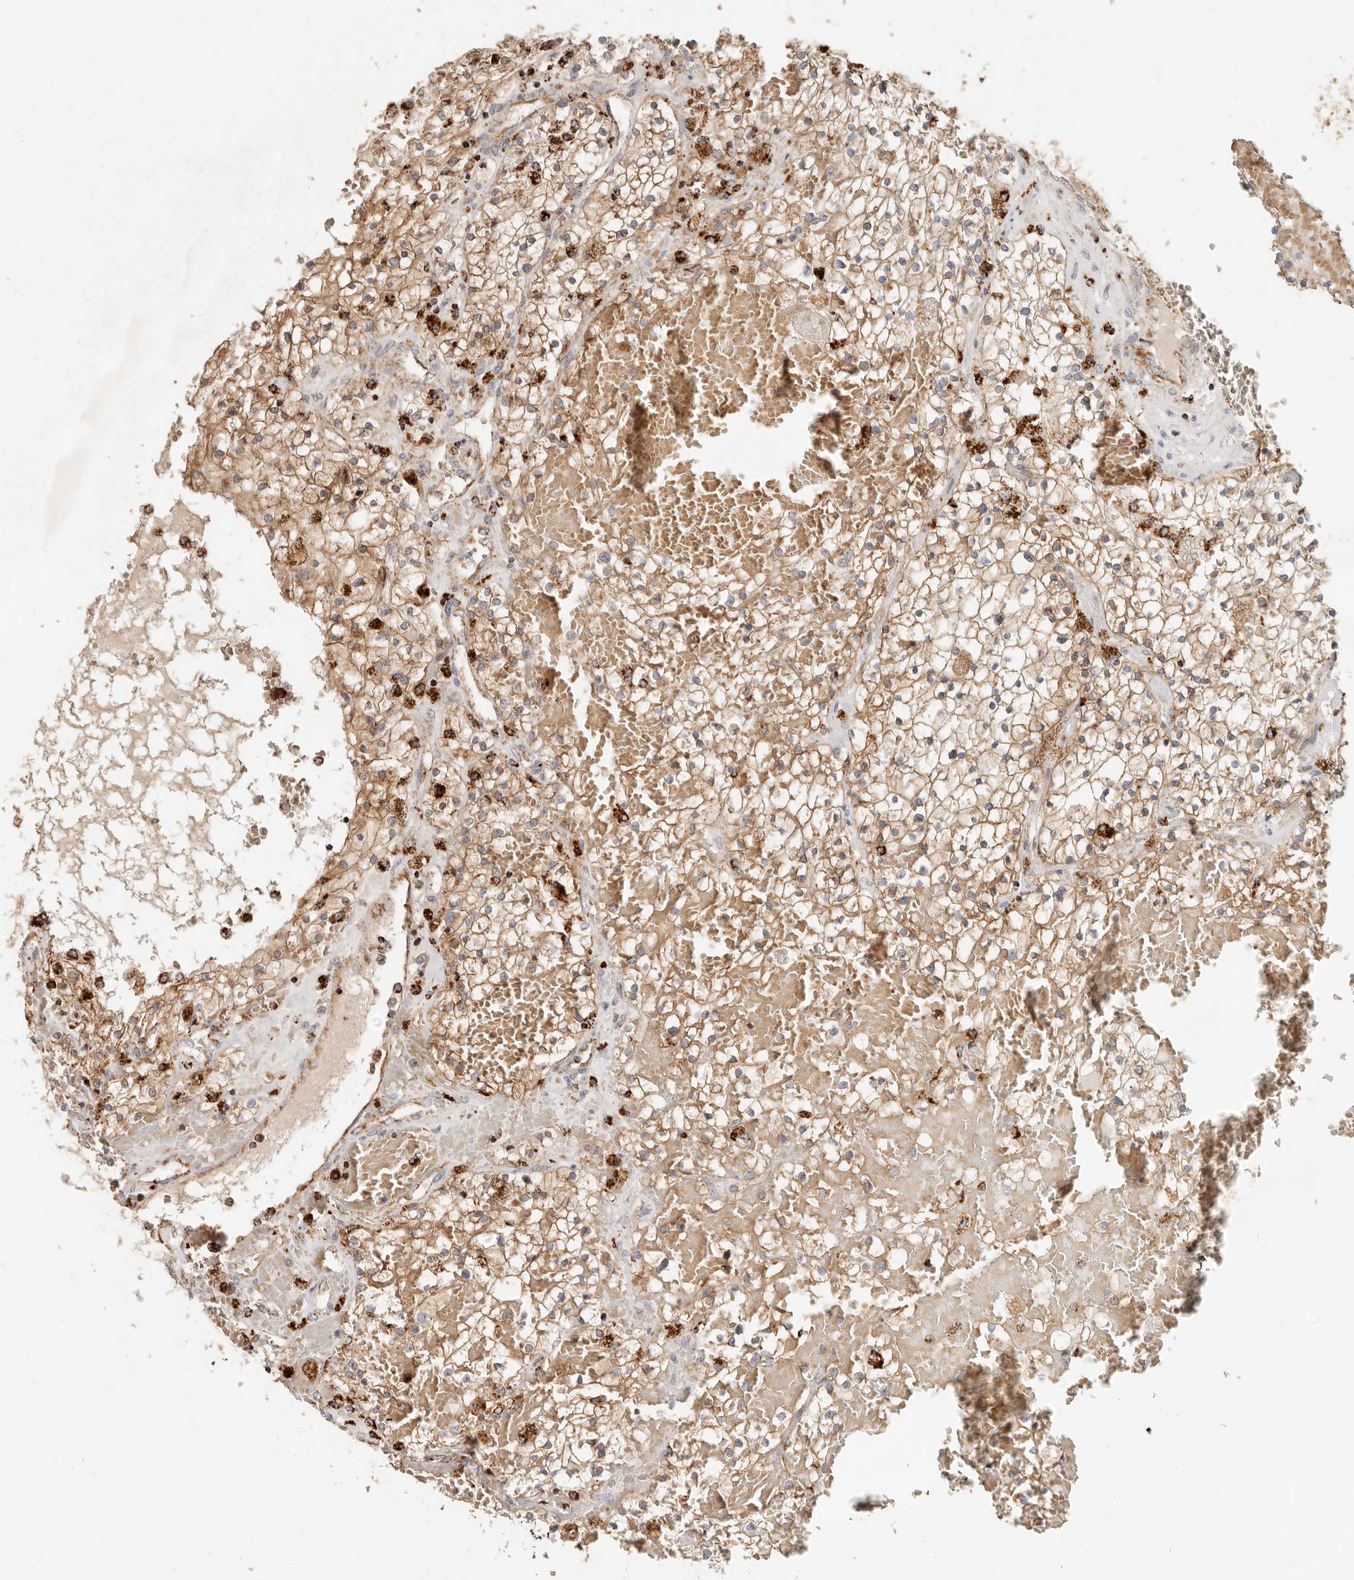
{"staining": {"intensity": "moderate", "quantity": ">75%", "location": "cytoplasmic/membranous"}, "tissue": "renal cancer", "cell_type": "Tumor cells", "image_type": "cancer", "snomed": [{"axis": "morphology", "description": "Normal tissue, NOS"}, {"axis": "morphology", "description": "Adenocarcinoma, NOS"}, {"axis": "topography", "description": "Kidney"}], "caption": "Renal cancer tissue demonstrates moderate cytoplasmic/membranous staining in about >75% of tumor cells, visualized by immunohistochemistry. (DAB (3,3'-diaminobenzidine) IHC, brown staining for protein, blue staining for nuclei).", "gene": "ARHGEF10L", "patient": {"sex": "male", "age": 68}}